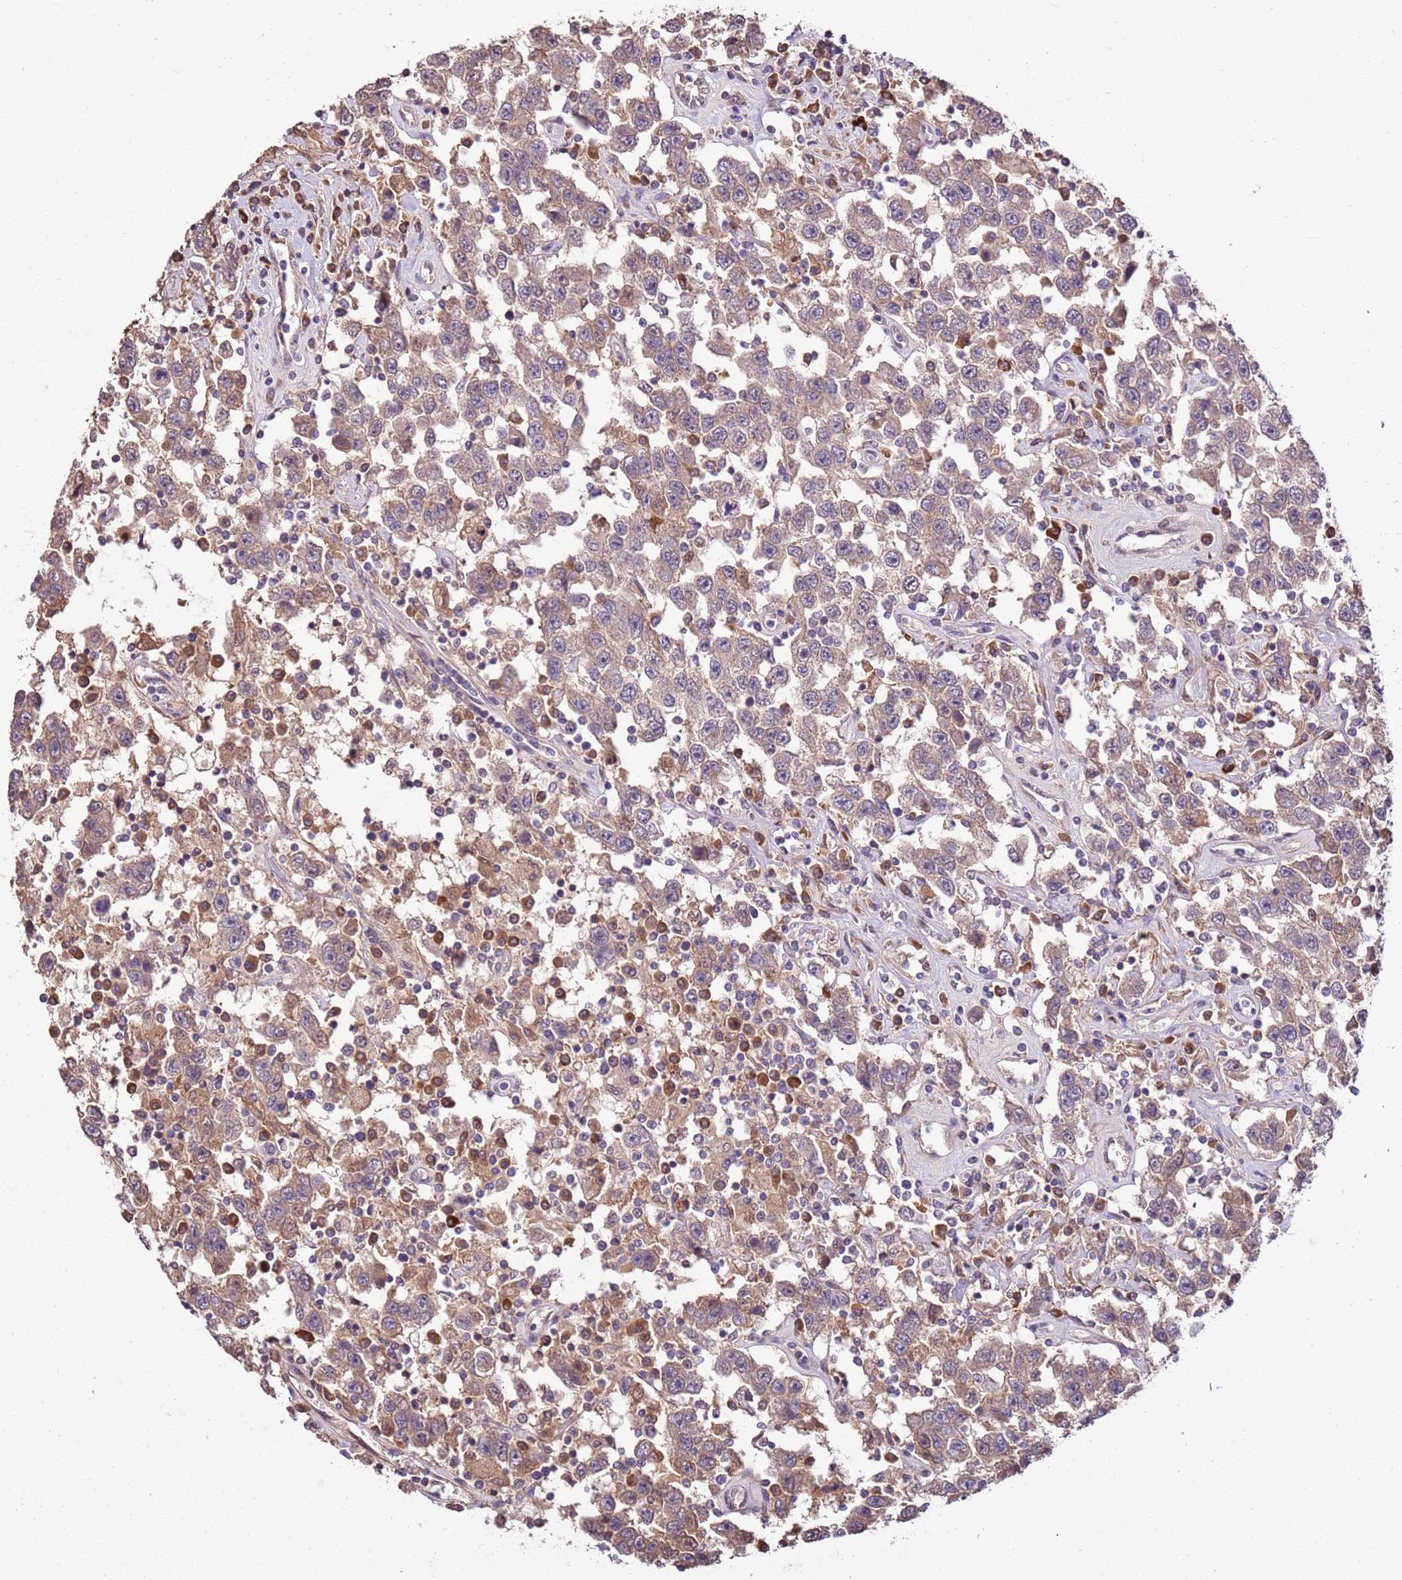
{"staining": {"intensity": "weak", "quantity": "25%-75%", "location": "cytoplasmic/membranous"}, "tissue": "testis cancer", "cell_type": "Tumor cells", "image_type": "cancer", "snomed": [{"axis": "morphology", "description": "Seminoma, NOS"}, {"axis": "topography", "description": "Testis"}], "caption": "Immunohistochemical staining of human testis cancer demonstrates low levels of weak cytoplasmic/membranous protein staining in about 25%-75% of tumor cells.", "gene": "BBS5", "patient": {"sex": "male", "age": 41}}